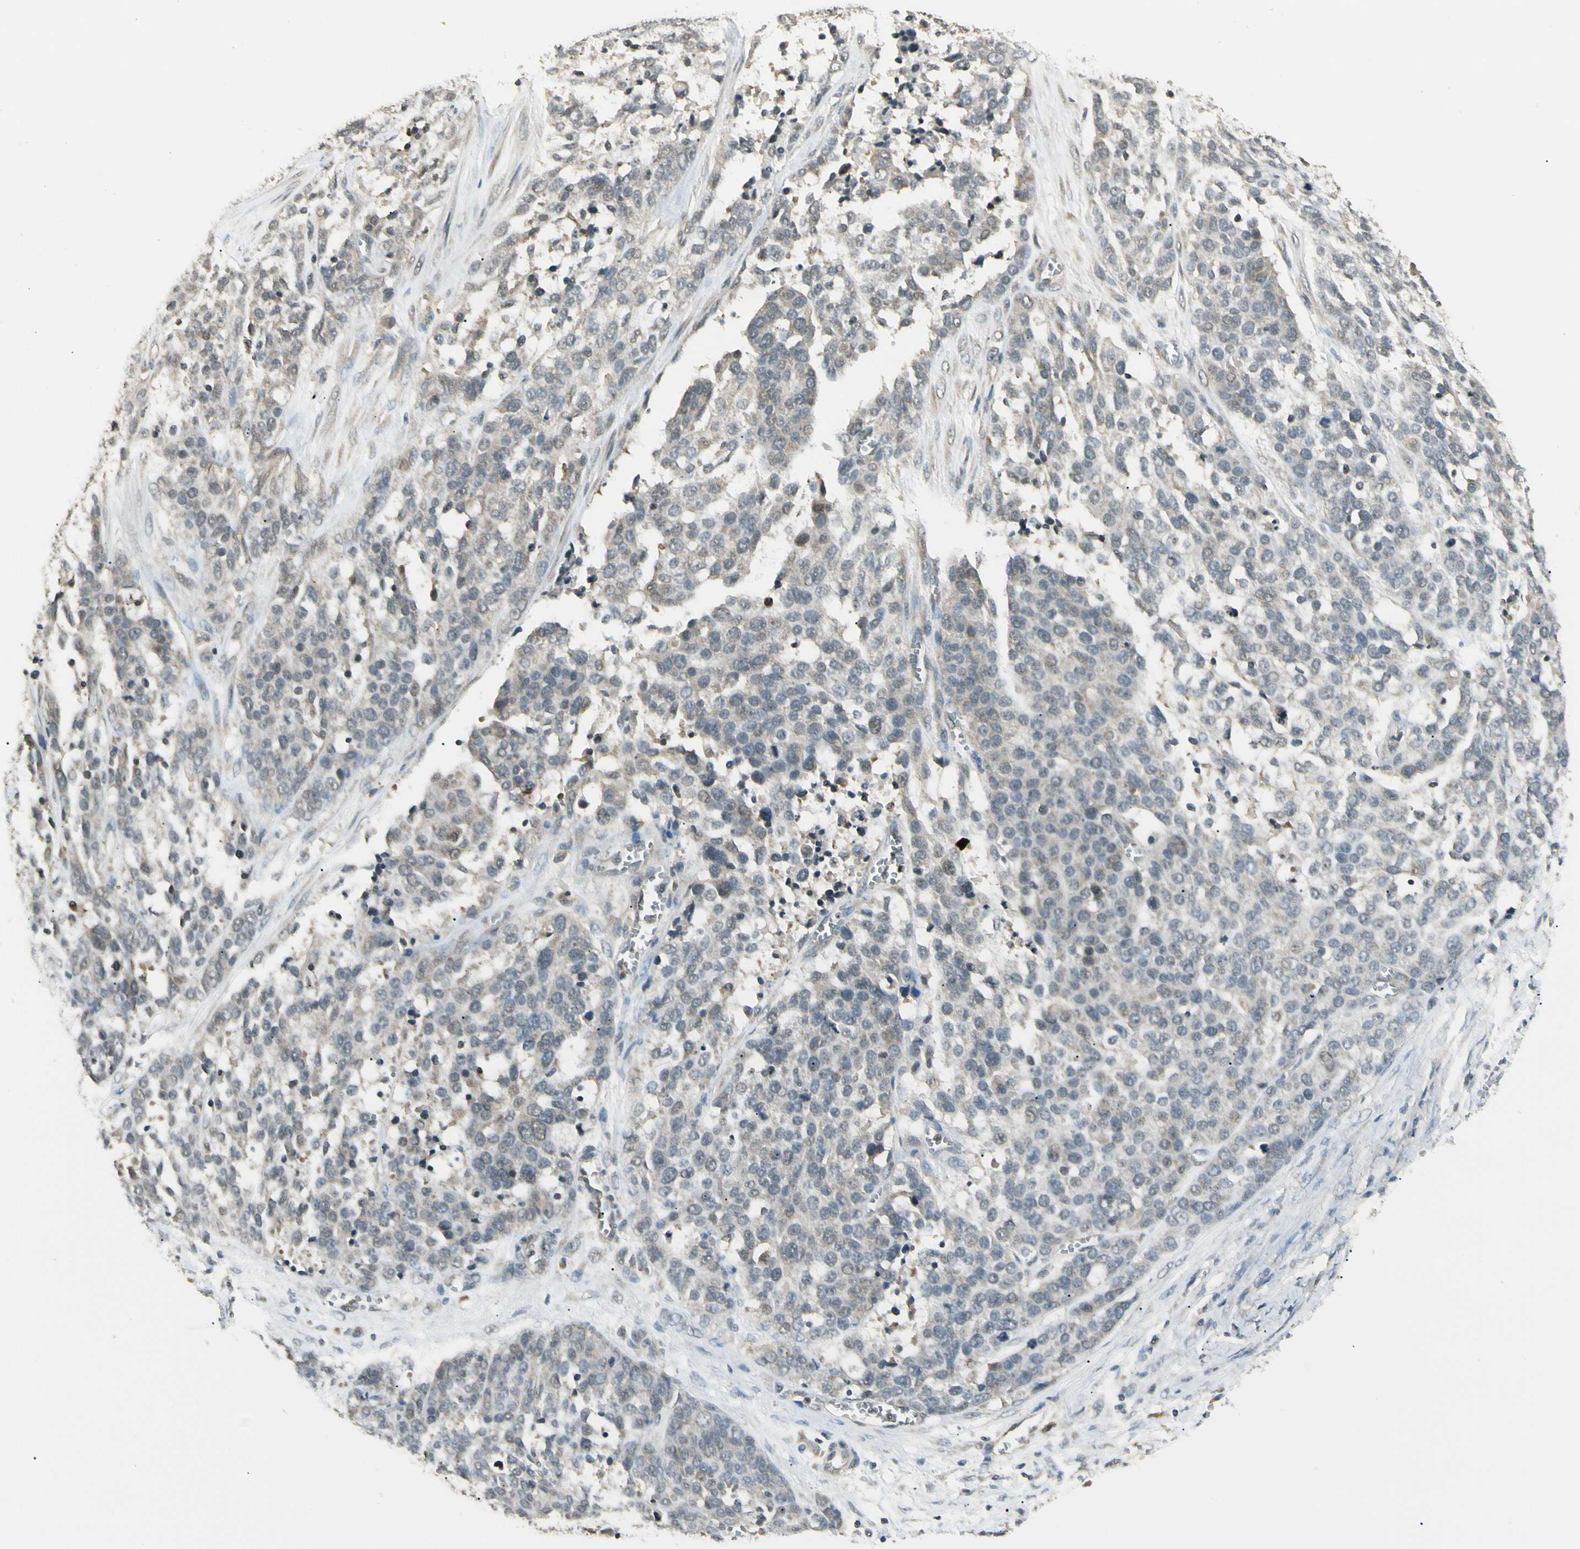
{"staining": {"intensity": "weak", "quantity": "25%-75%", "location": "cytoplasmic/membranous"}, "tissue": "ovarian cancer", "cell_type": "Tumor cells", "image_type": "cancer", "snomed": [{"axis": "morphology", "description": "Cystadenocarcinoma, serous, NOS"}, {"axis": "topography", "description": "Ovary"}], "caption": "This is an image of immunohistochemistry staining of ovarian serous cystadenocarcinoma, which shows weak expression in the cytoplasmic/membranous of tumor cells.", "gene": "SGCA", "patient": {"sex": "female", "age": 44}}